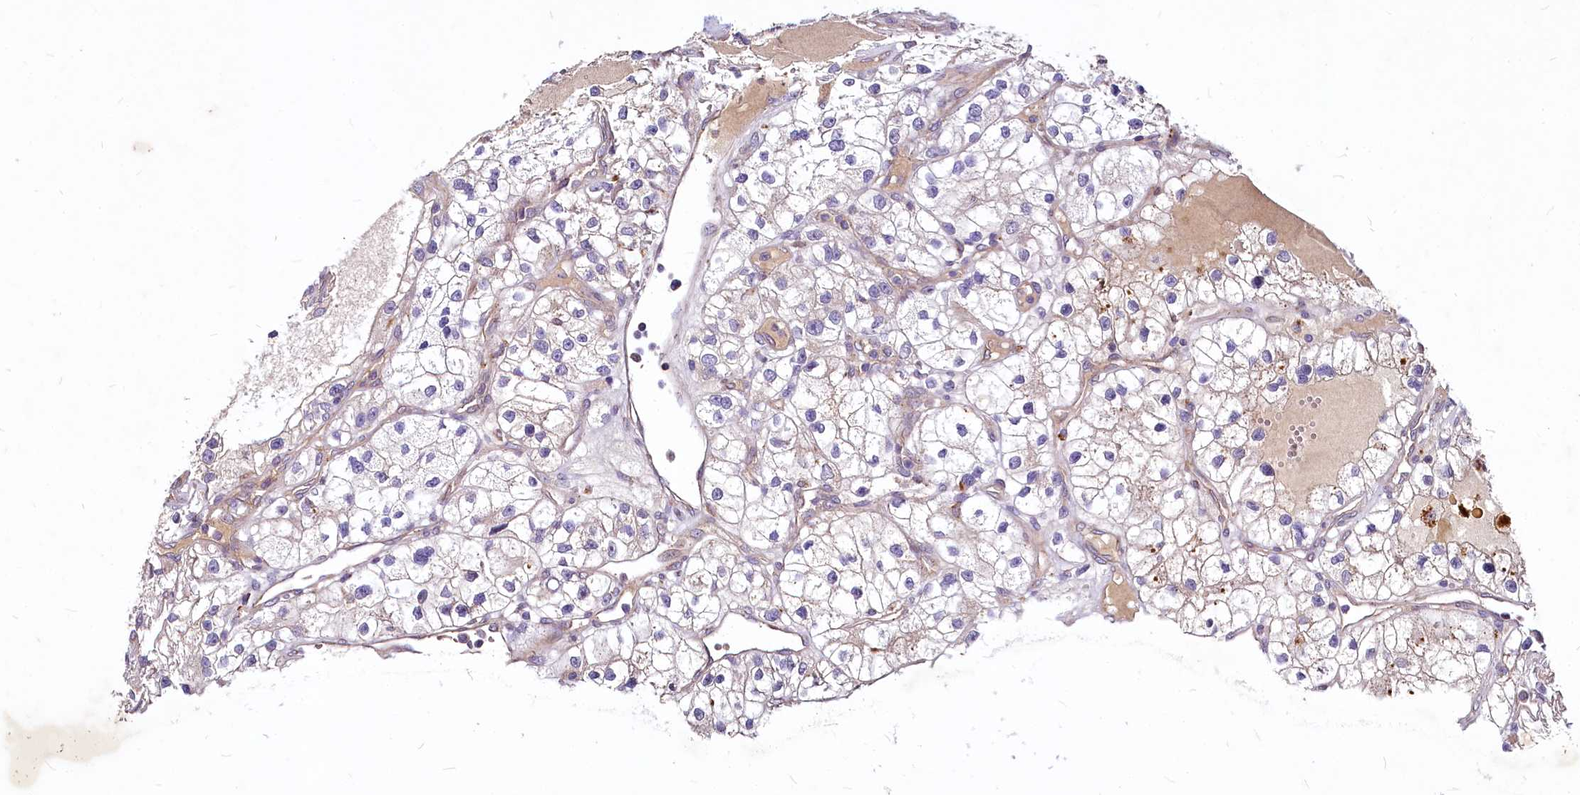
{"staining": {"intensity": "weak", "quantity": "<25%", "location": "cytoplasmic/membranous"}, "tissue": "renal cancer", "cell_type": "Tumor cells", "image_type": "cancer", "snomed": [{"axis": "morphology", "description": "Adenocarcinoma, NOS"}, {"axis": "topography", "description": "Kidney"}], "caption": "Image shows no protein positivity in tumor cells of renal cancer tissue.", "gene": "C11orf86", "patient": {"sex": "female", "age": 57}}